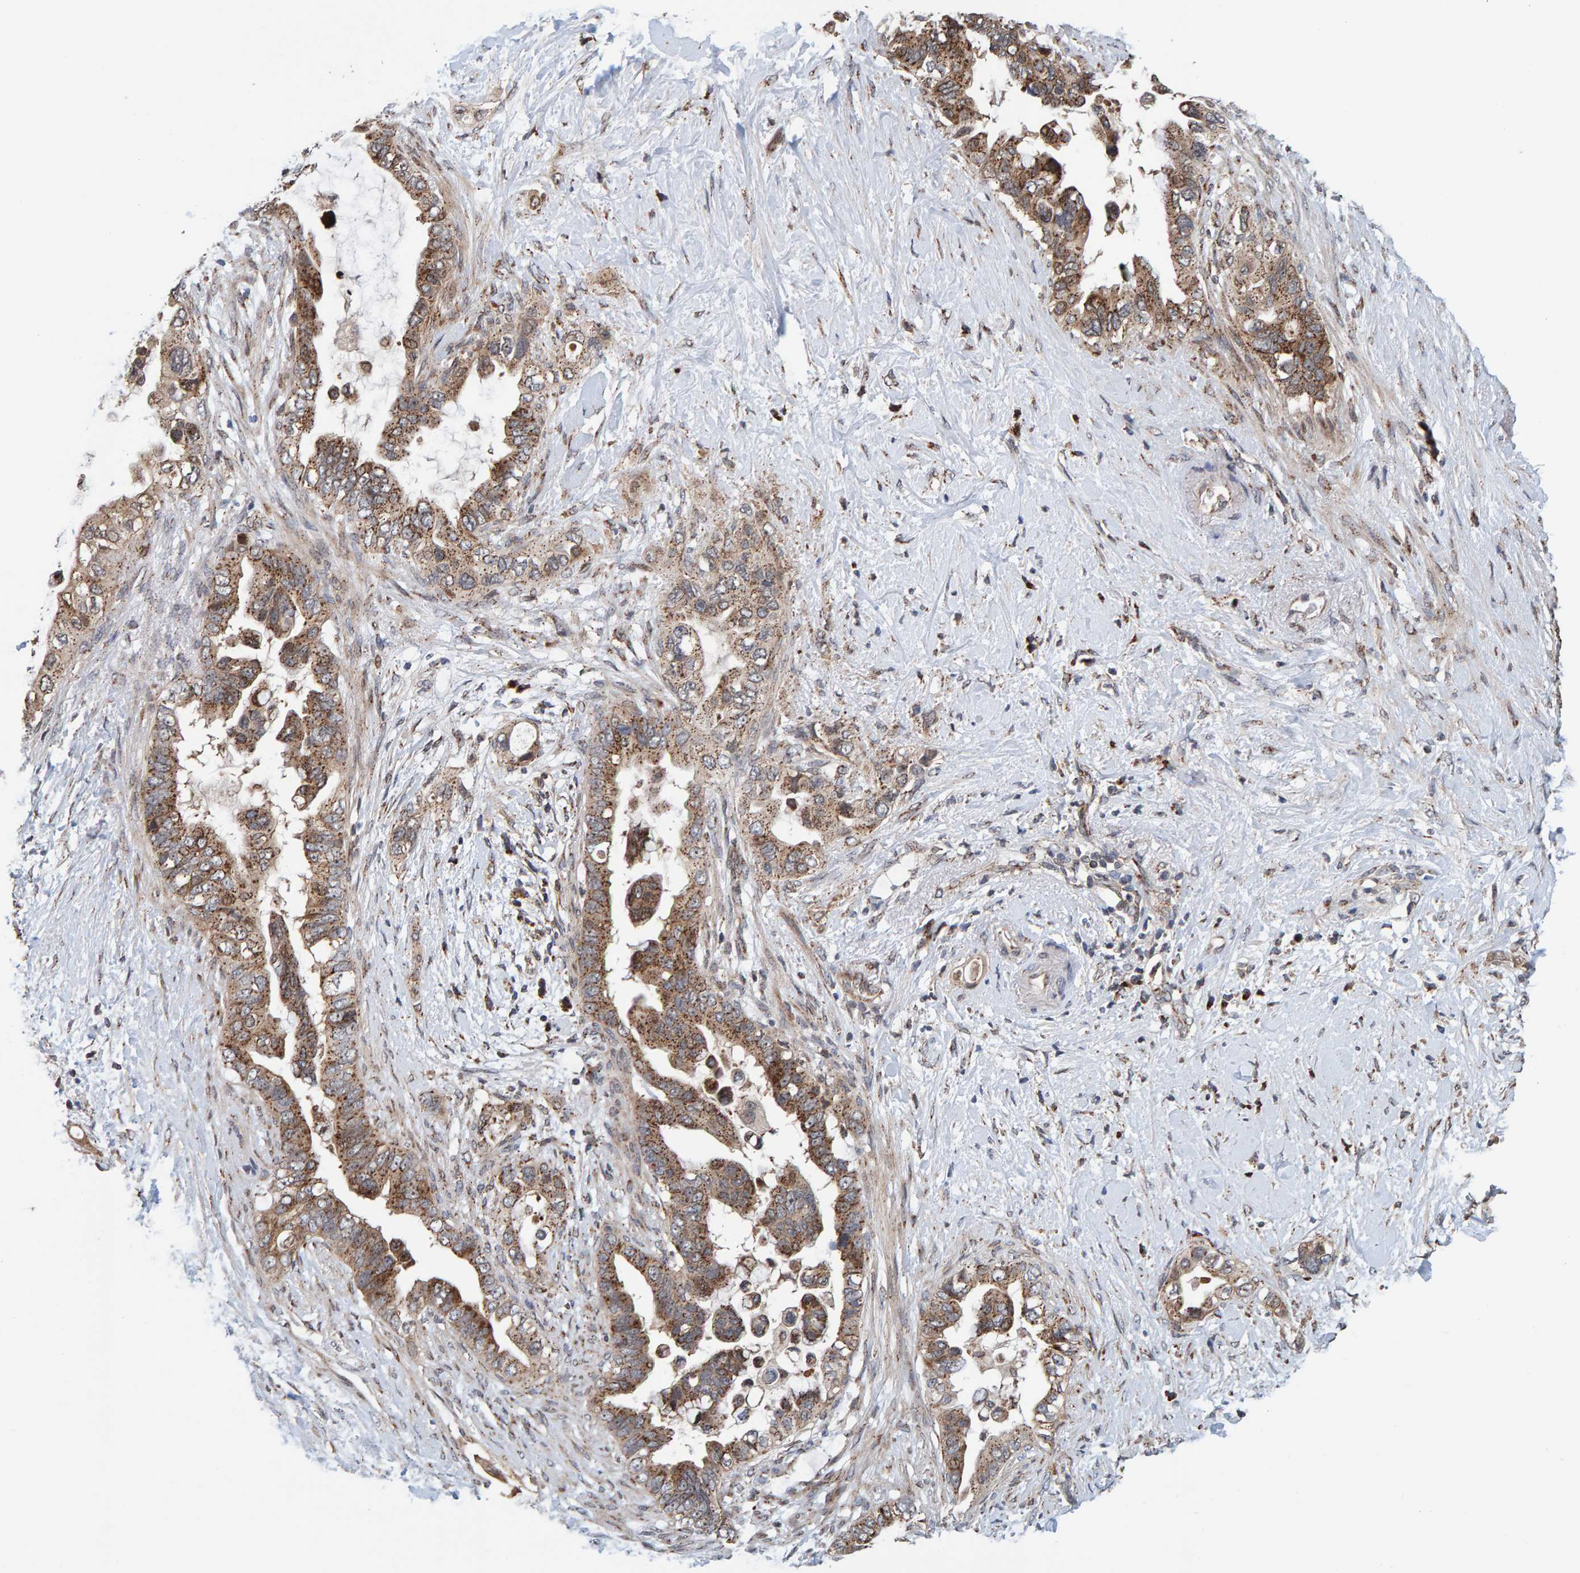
{"staining": {"intensity": "moderate", "quantity": ">75%", "location": "cytoplasmic/membranous"}, "tissue": "pancreatic cancer", "cell_type": "Tumor cells", "image_type": "cancer", "snomed": [{"axis": "morphology", "description": "Adenocarcinoma, NOS"}, {"axis": "topography", "description": "Pancreas"}], "caption": "Protein analysis of pancreatic adenocarcinoma tissue shows moderate cytoplasmic/membranous expression in approximately >75% of tumor cells.", "gene": "CCDC25", "patient": {"sex": "female", "age": 56}}